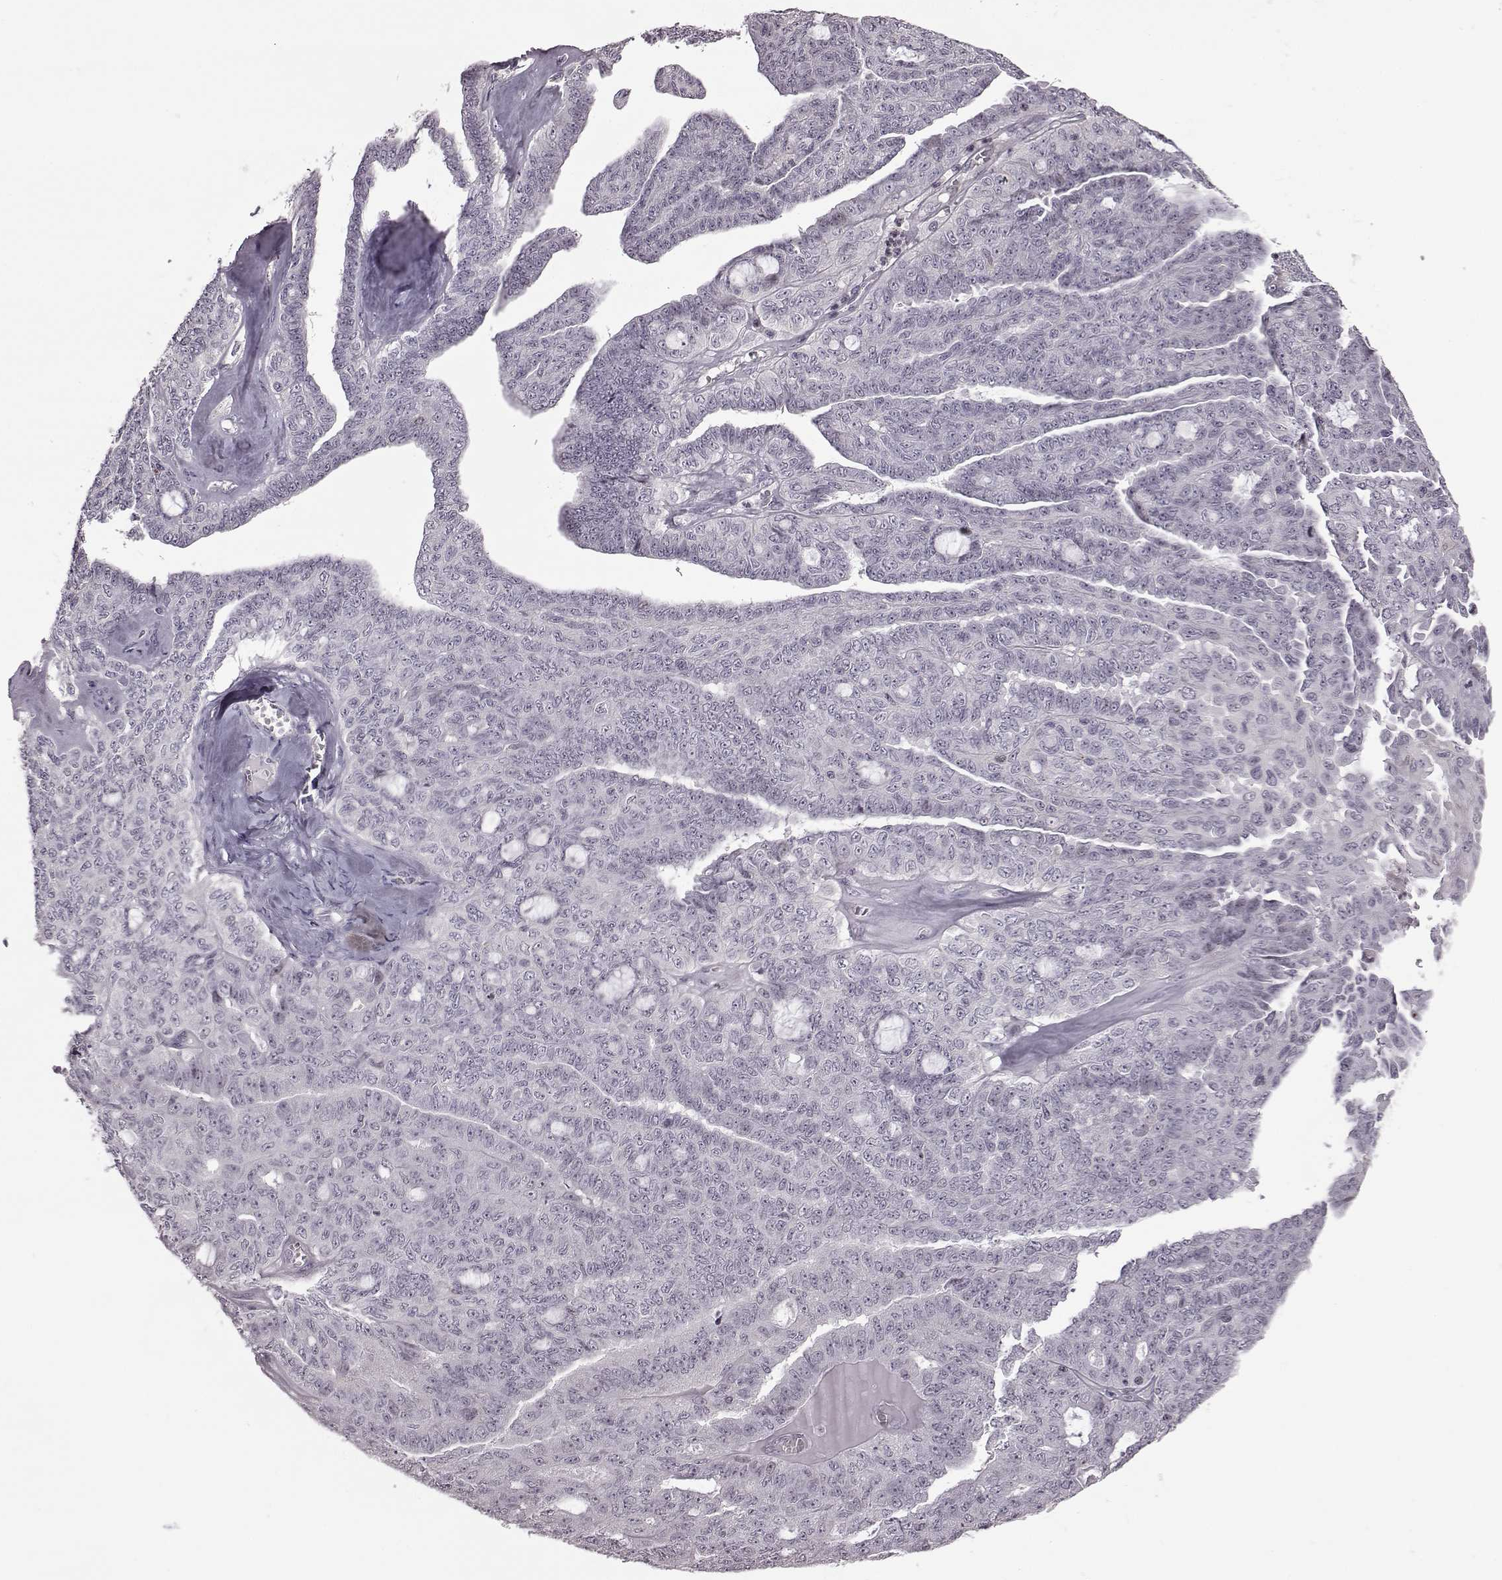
{"staining": {"intensity": "negative", "quantity": "none", "location": "none"}, "tissue": "ovarian cancer", "cell_type": "Tumor cells", "image_type": "cancer", "snomed": [{"axis": "morphology", "description": "Cystadenocarcinoma, serous, NOS"}, {"axis": "topography", "description": "Ovary"}], "caption": "A micrograph of ovarian cancer stained for a protein reveals no brown staining in tumor cells. Brightfield microscopy of immunohistochemistry stained with DAB (brown) and hematoxylin (blue), captured at high magnification.", "gene": "GAL", "patient": {"sex": "female", "age": 71}}